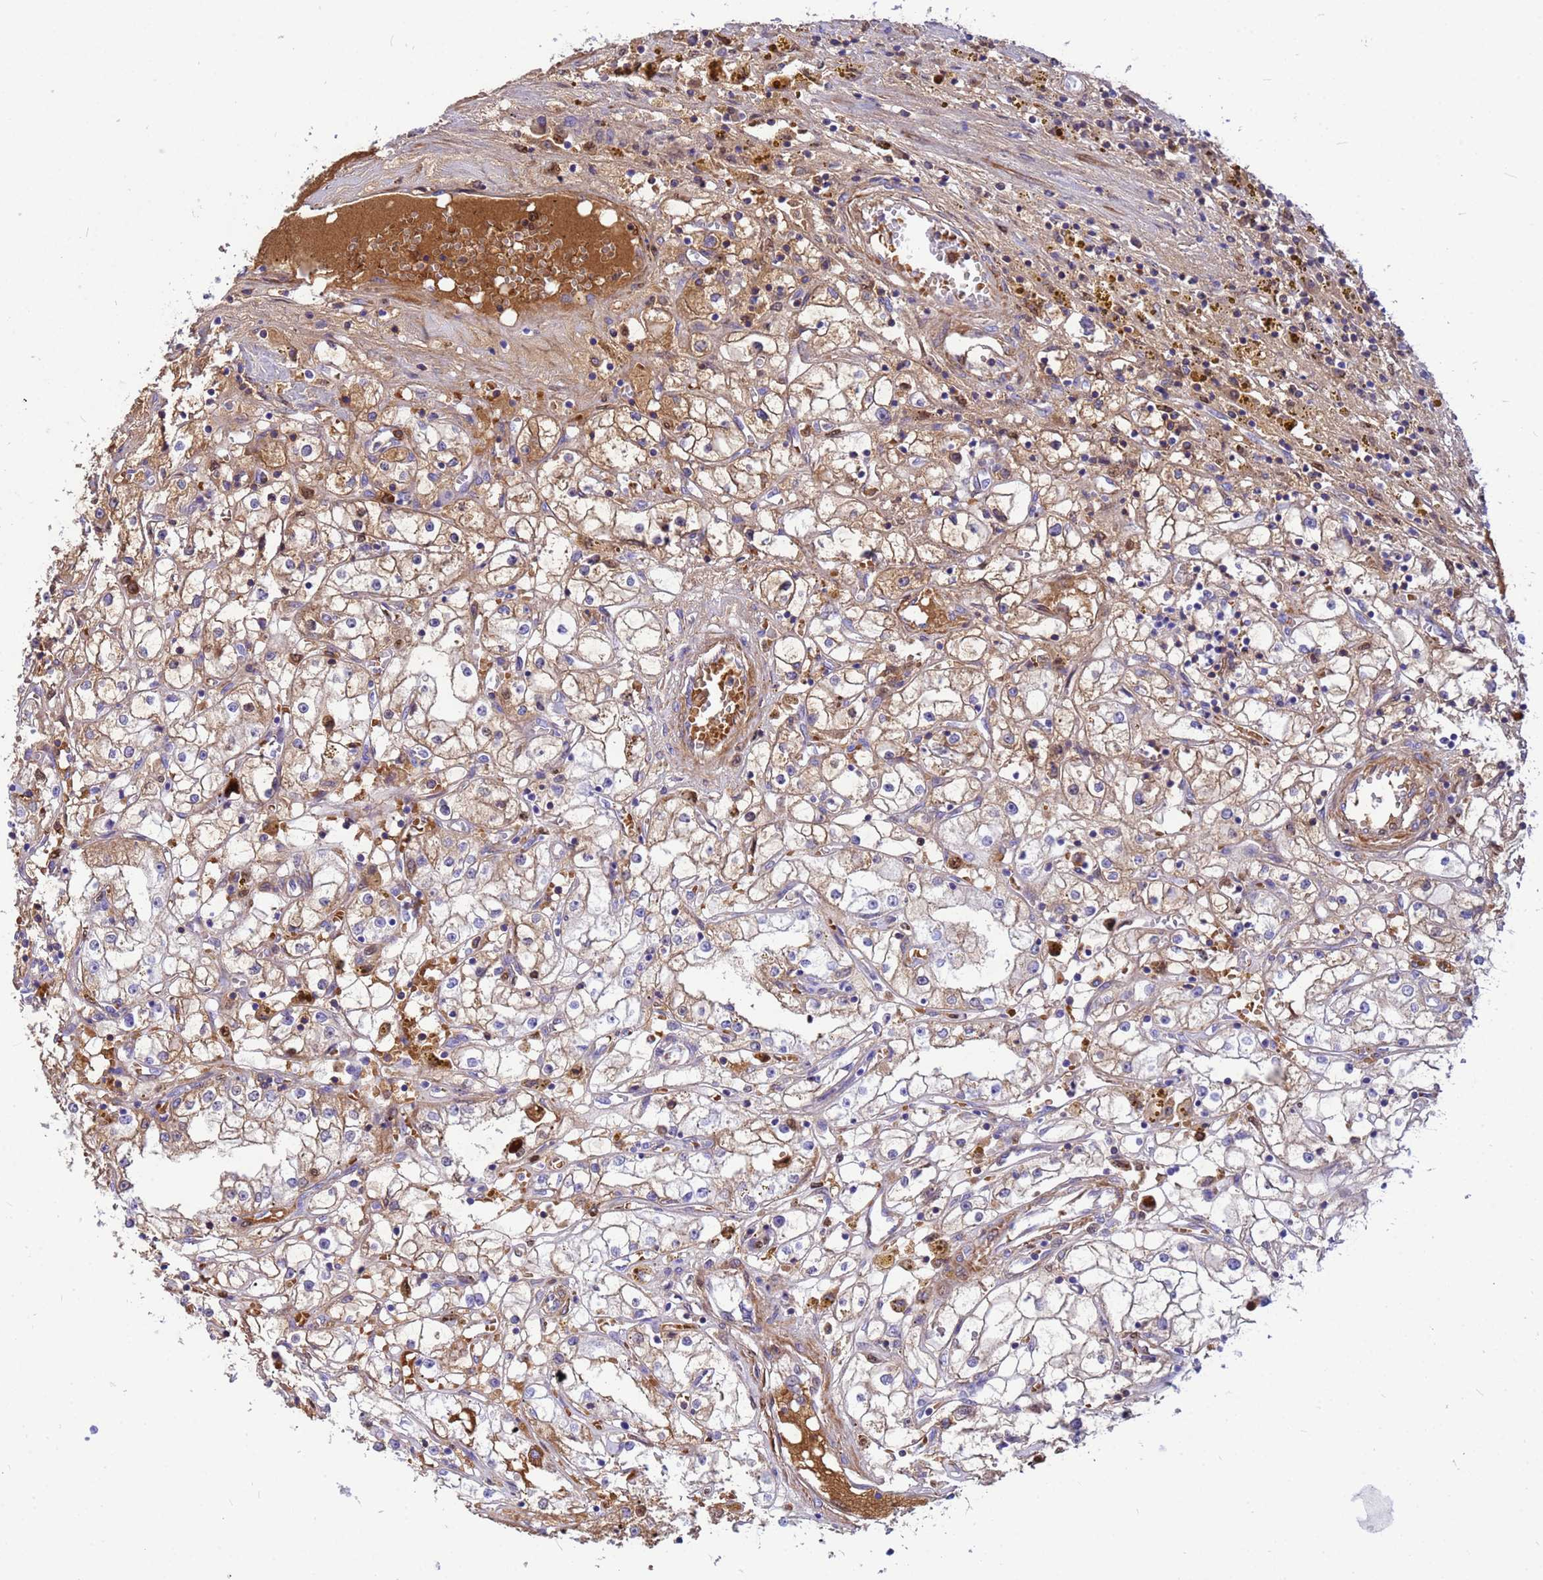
{"staining": {"intensity": "moderate", "quantity": ">75%", "location": "cytoplasmic/membranous"}, "tissue": "renal cancer", "cell_type": "Tumor cells", "image_type": "cancer", "snomed": [{"axis": "morphology", "description": "Adenocarcinoma, NOS"}, {"axis": "topography", "description": "Kidney"}], "caption": "Immunohistochemistry image of neoplastic tissue: human renal adenocarcinoma stained using immunohistochemistry (IHC) reveals medium levels of moderate protein expression localized specifically in the cytoplasmic/membranous of tumor cells, appearing as a cytoplasmic/membranous brown color.", "gene": "ORM1", "patient": {"sex": "male", "age": 56}}